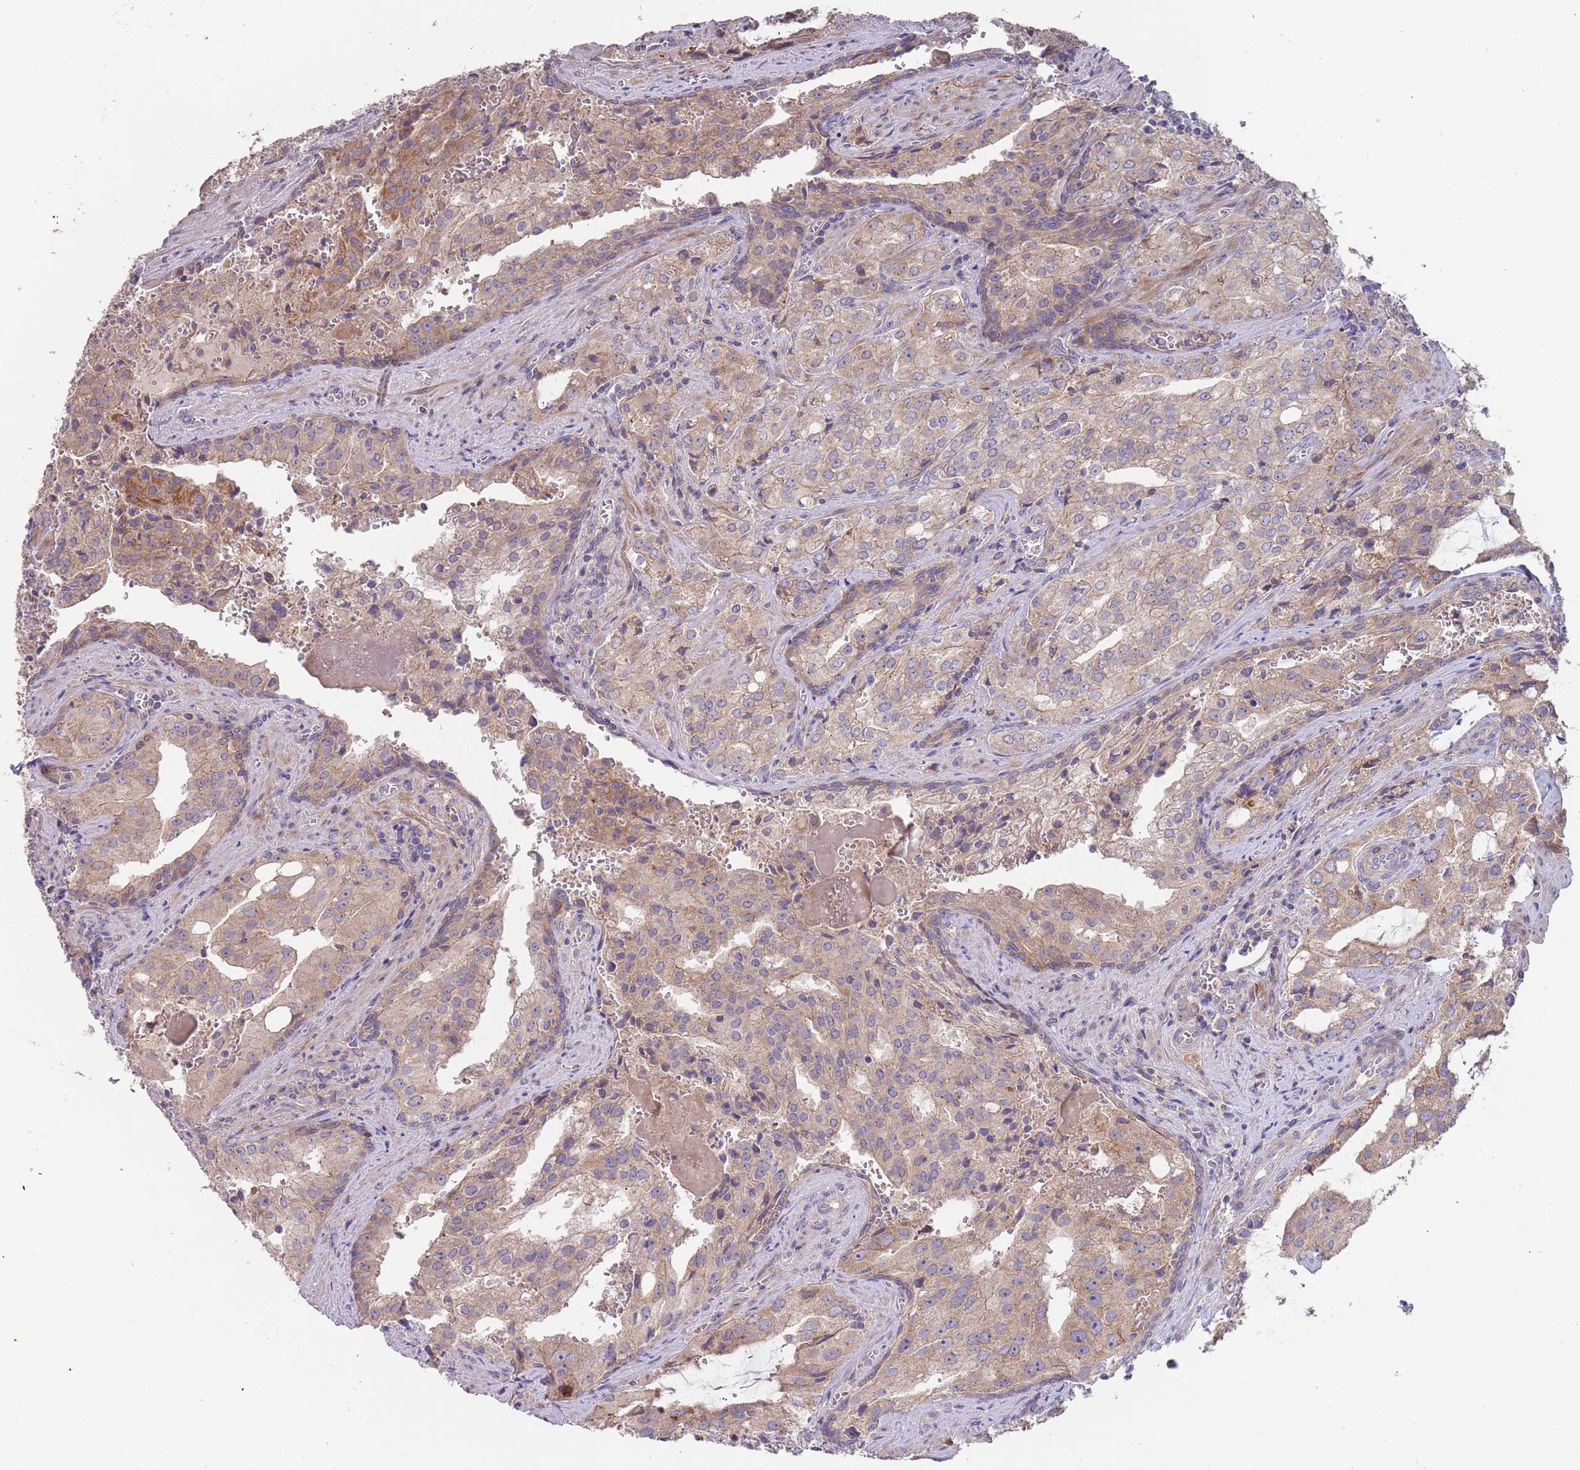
{"staining": {"intensity": "weak", "quantity": ">75%", "location": "cytoplasmic/membranous"}, "tissue": "prostate cancer", "cell_type": "Tumor cells", "image_type": "cancer", "snomed": [{"axis": "morphology", "description": "Adenocarcinoma, High grade"}, {"axis": "topography", "description": "Prostate"}], "caption": "There is low levels of weak cytoplasmic/membranous staining in tumor cells of prostate adenocarcinoma (high-grade), as demonstrated by immunohistochemical staining (brown color).", "gene": "ABCC10", "patient": {"sex": "male", "age": 68}}